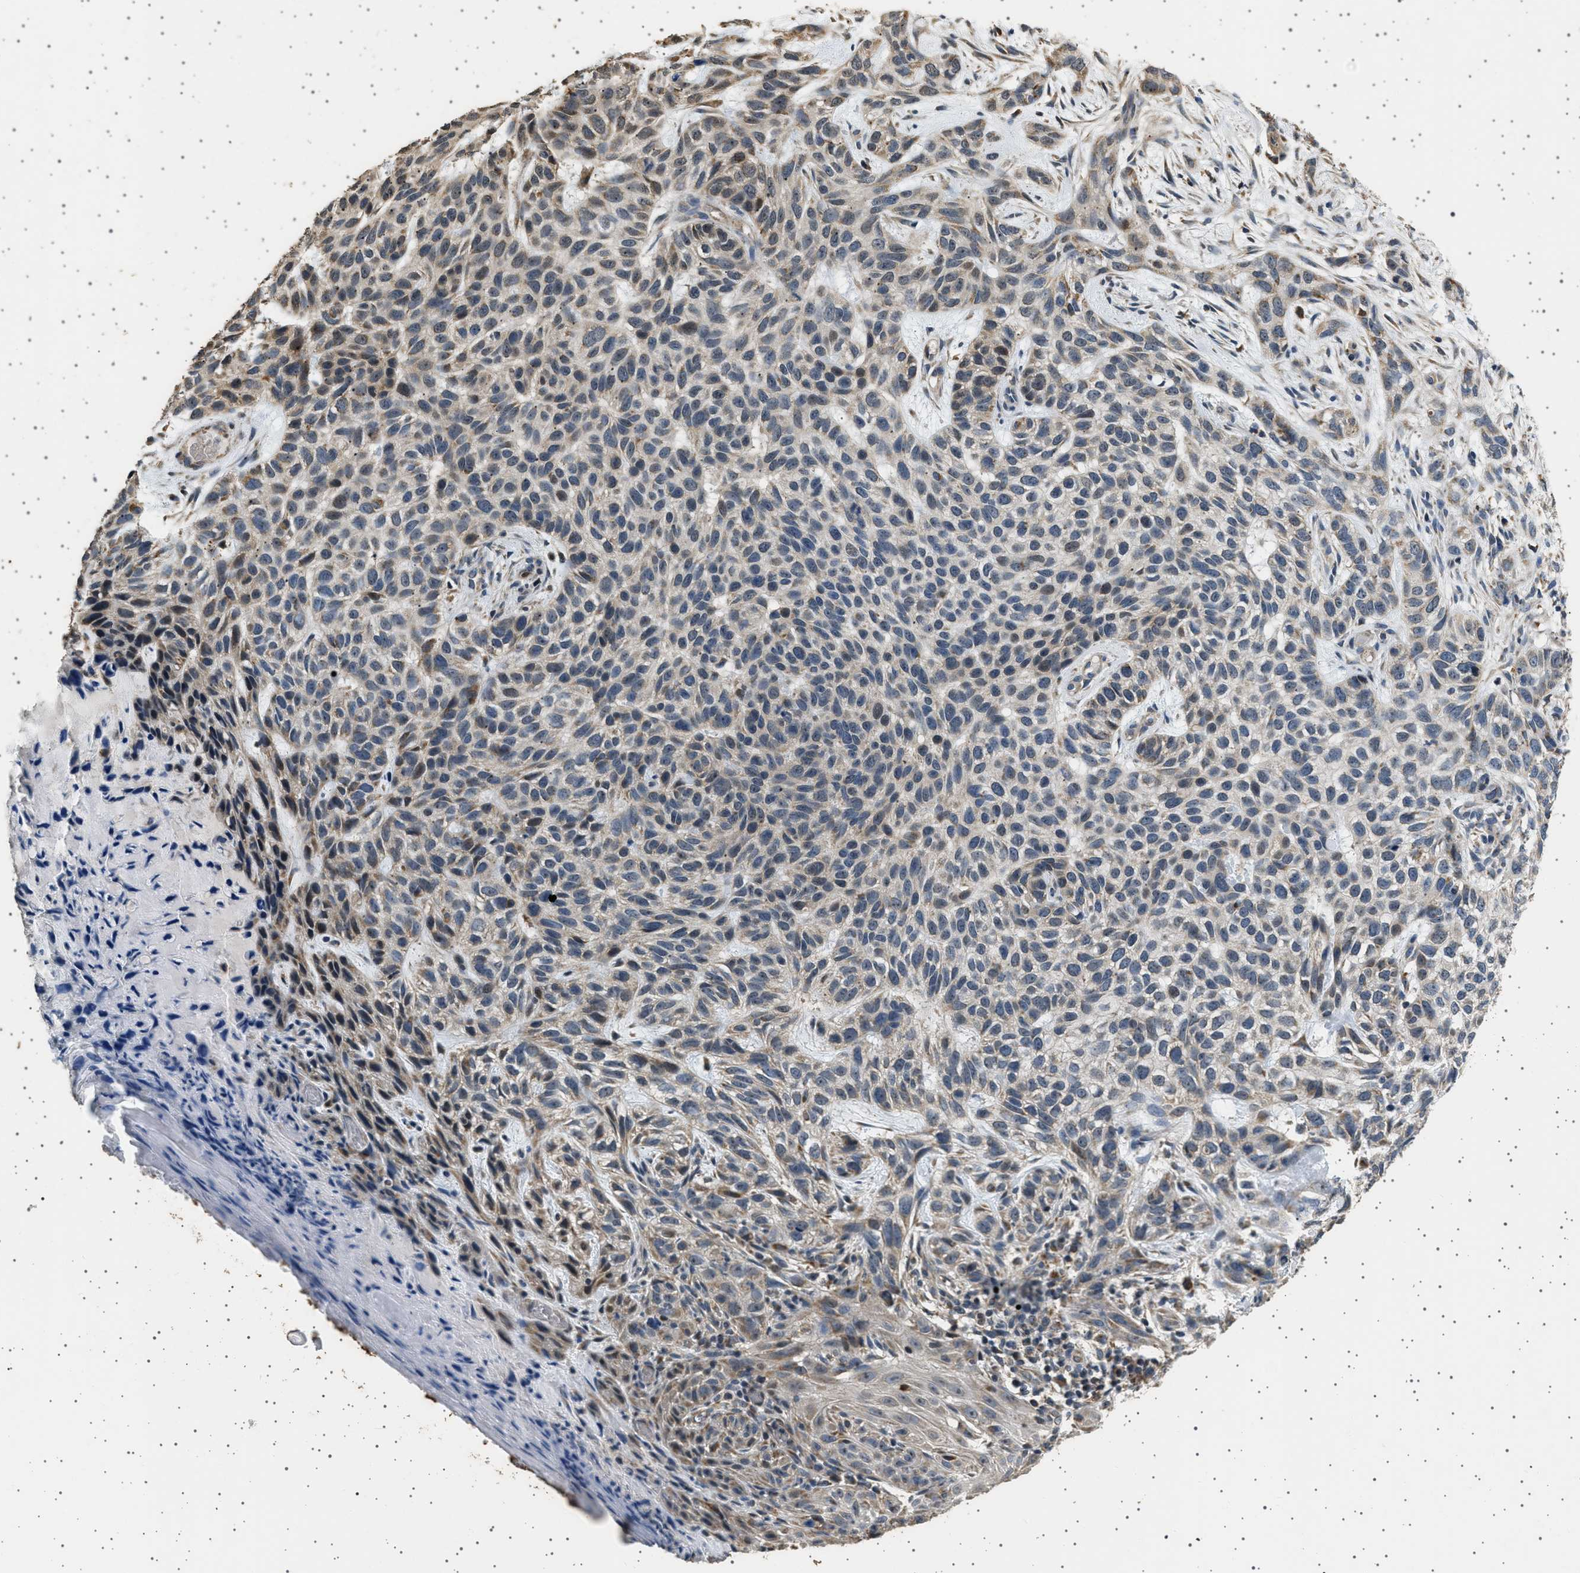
{"staining": {"intensity": "weak", "quantity": "<25%", "location": "cytoplasmic/membranous"}, "tissue": "skin cancer", "cell_type": "Tumor cells", "image_type": "cancer", "snomed": [{"axis": "morphology", "description": "Normal tissue, NOS"}, {"axis": "morphology", "description": "Basal cell carcinoma"}, {"axis": "topography", "description": "Skin"}], "caption": "Micrograph shows no protein expression in tumor cells of skin cancer tissue.", "gene": "KCNA4", "patient": {"sex": "male", "age": 79}}